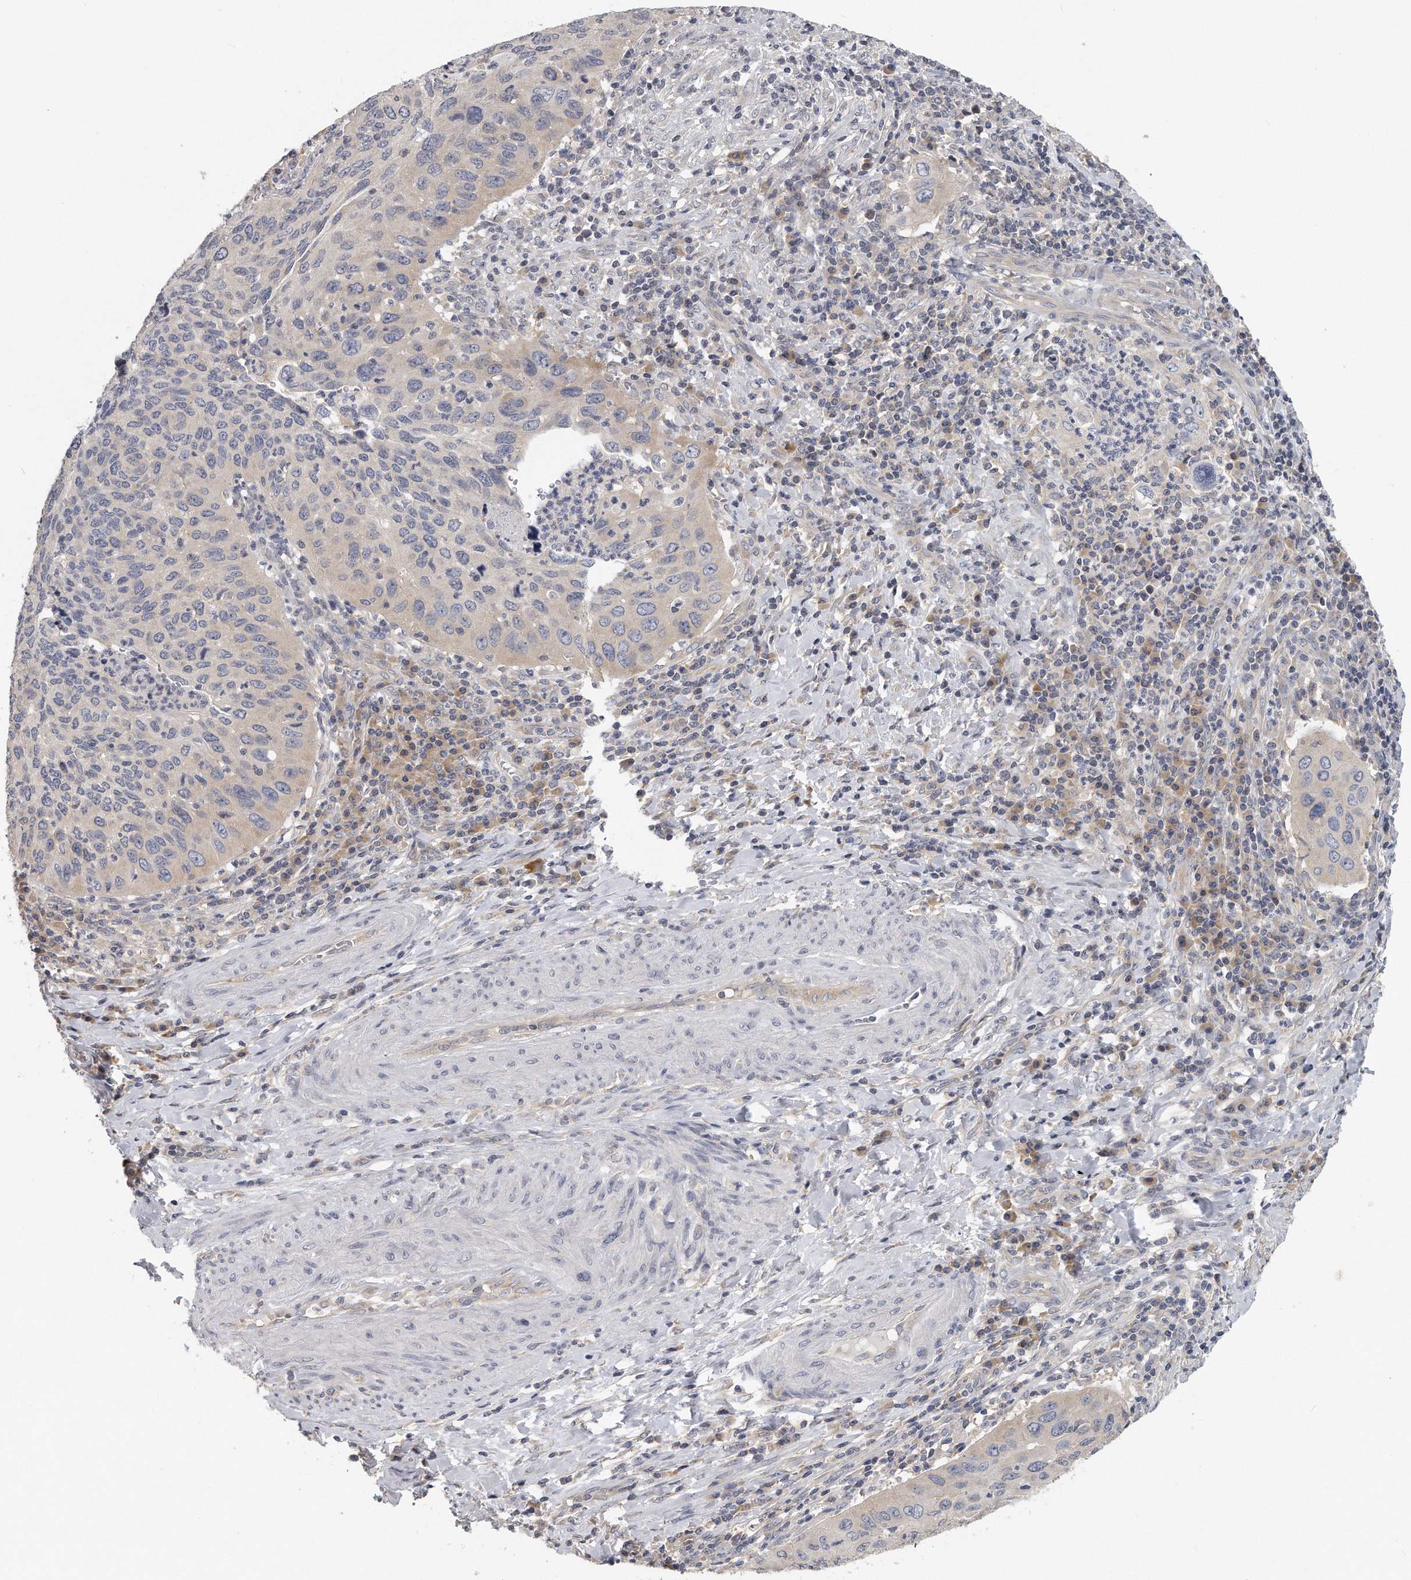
{"staining": {"intensity": "negative", "quantity": "none", "location": "none"}, "tissue": "cervical cancer", "cell_type": "Tumor cells", "image_type": "cancer", "snomed": [{"axis": "morphology", "description": "Squamous cell carcinoma, NOS"}, {"axis": "topography", "description": "Cervix"}], "caption": "This is an immunohistochemistry (IHC) image of cervical squamous cell carcinoma. There is no expression in tumor cells.", "gene": "EIF3I", "patient": {"sex": "female", "age": 38}}